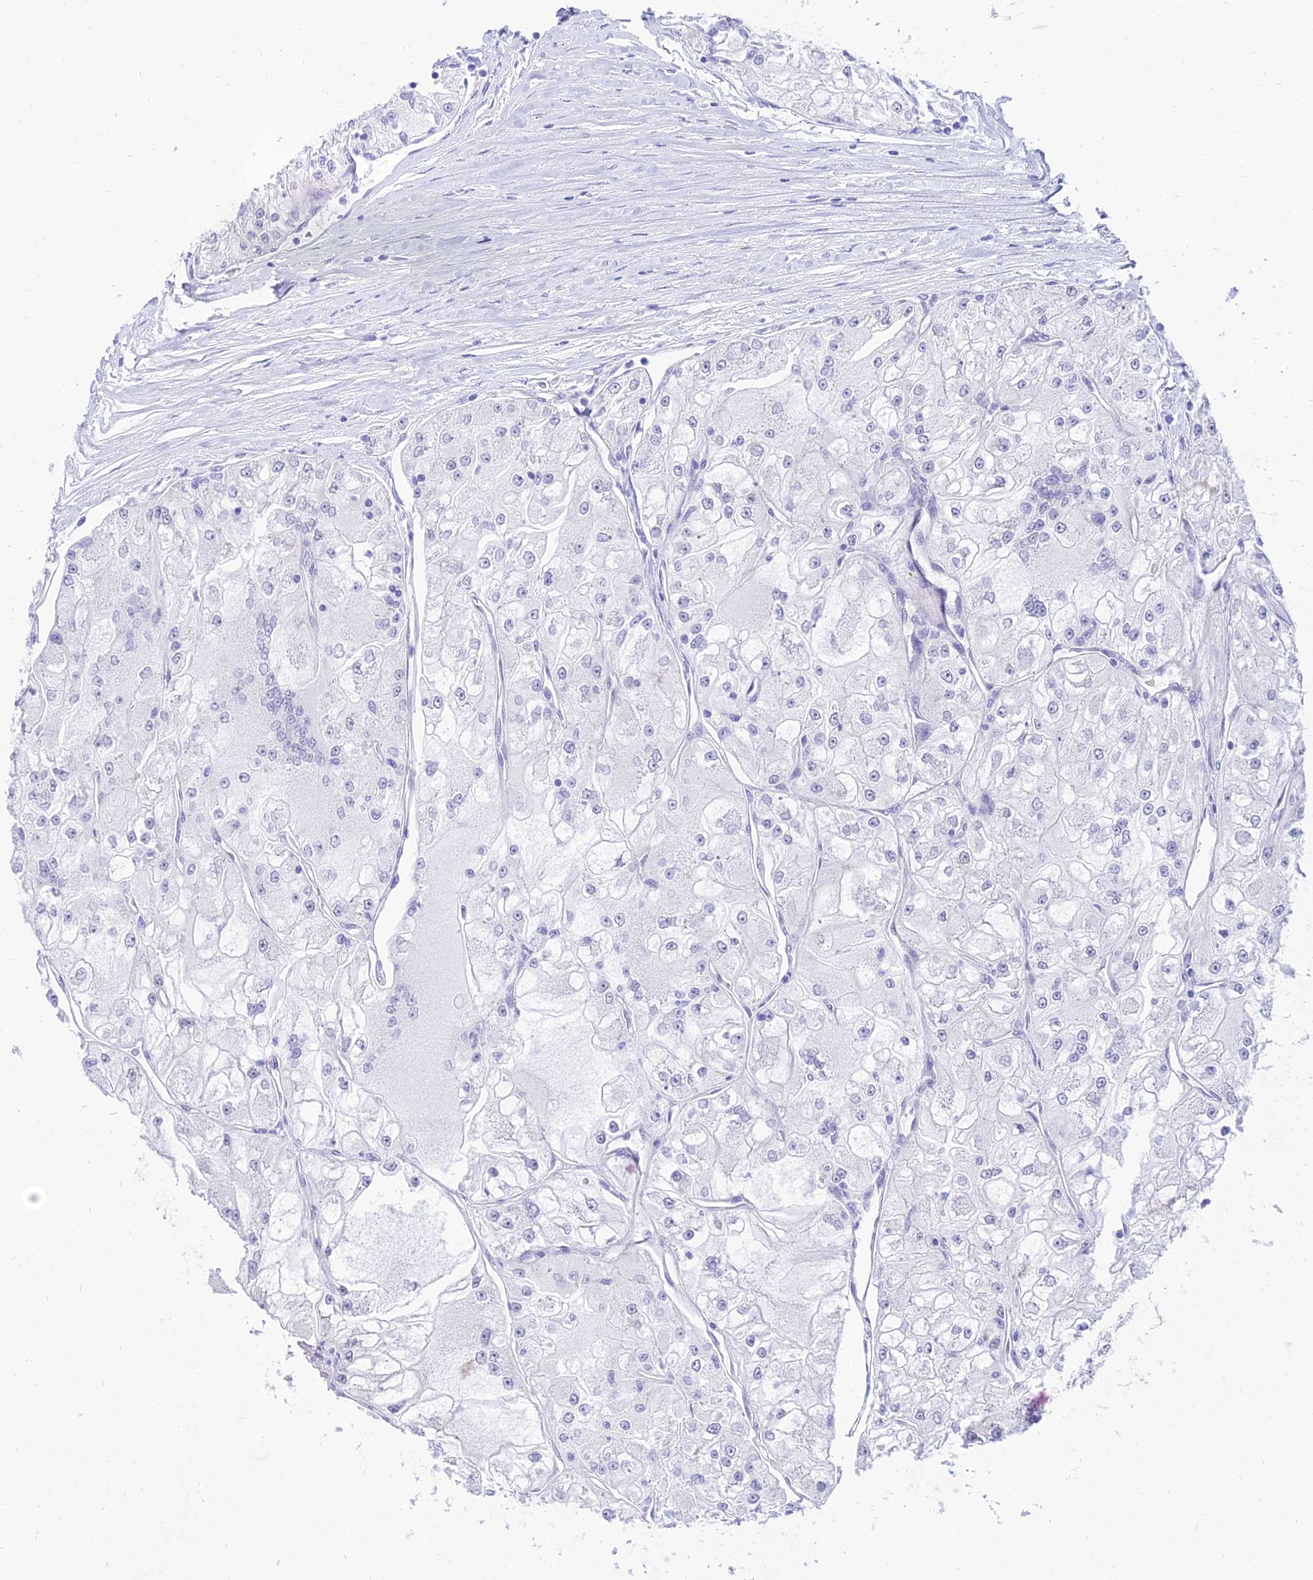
{"staining": {"intensity": "negative", "quantity": "none", "location": "none"}, "tissue": "renal cancer", "cell_type": "Tumor cells", "image_type": "cancer", "snomed": [{"axis": "morphology", "description": "Adenocarcinoma, NOS"}, {"axis": "topography", "description": "Kidney"}], "caption": "Immunohistochemistry (IHC) image of neoplastic tissue: renal adenocarcinoma stained with DAB exhibits no significant protein expression in tumor cells.", "gene": "TAC3", "patient": {"sex": "female", "age": 72}}